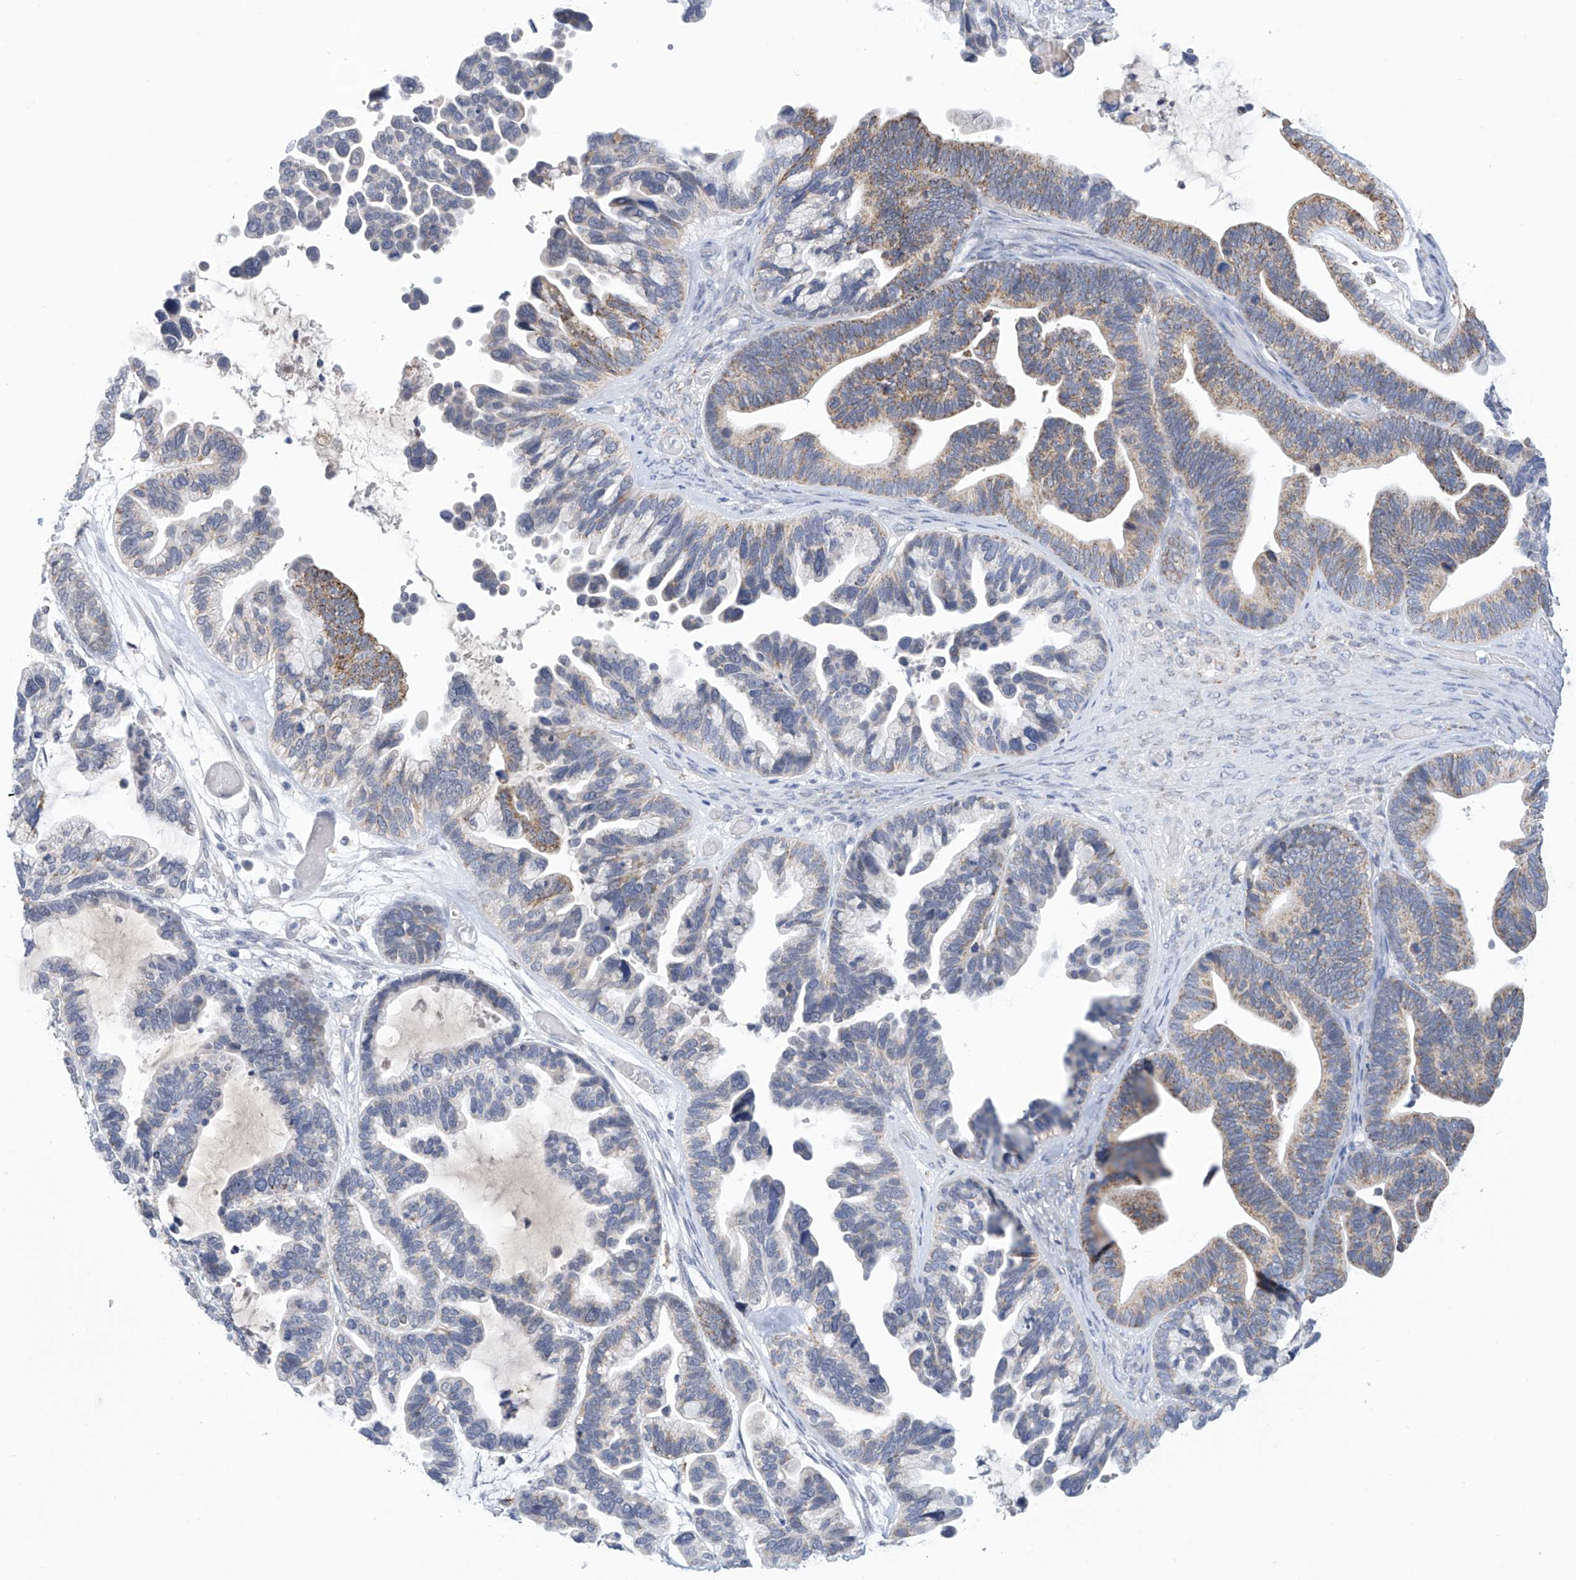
{"staining": {"intensity": "moderate", "quantity": "25%-75%", "location": "cytoplasmic/membranous"}, "tissue": "ovarian cancer", "cell_type": "Tumor cells", "image_type": "cancer", "snomed": [{"axis": "morphology", "description": "Cystadenocarcinoma, serous, NOS"}, {"axis": "topography", "description": "Ovary"}], "caption": "Human ovarian serous cystadenocarcinoma stained with a brown dye displays moderate cytoplasmic/membranous positive expression in approximately 25%-75% of tumor cells.", "gene": "IBA57", "patient": {"sex": "female", "age": 56}}